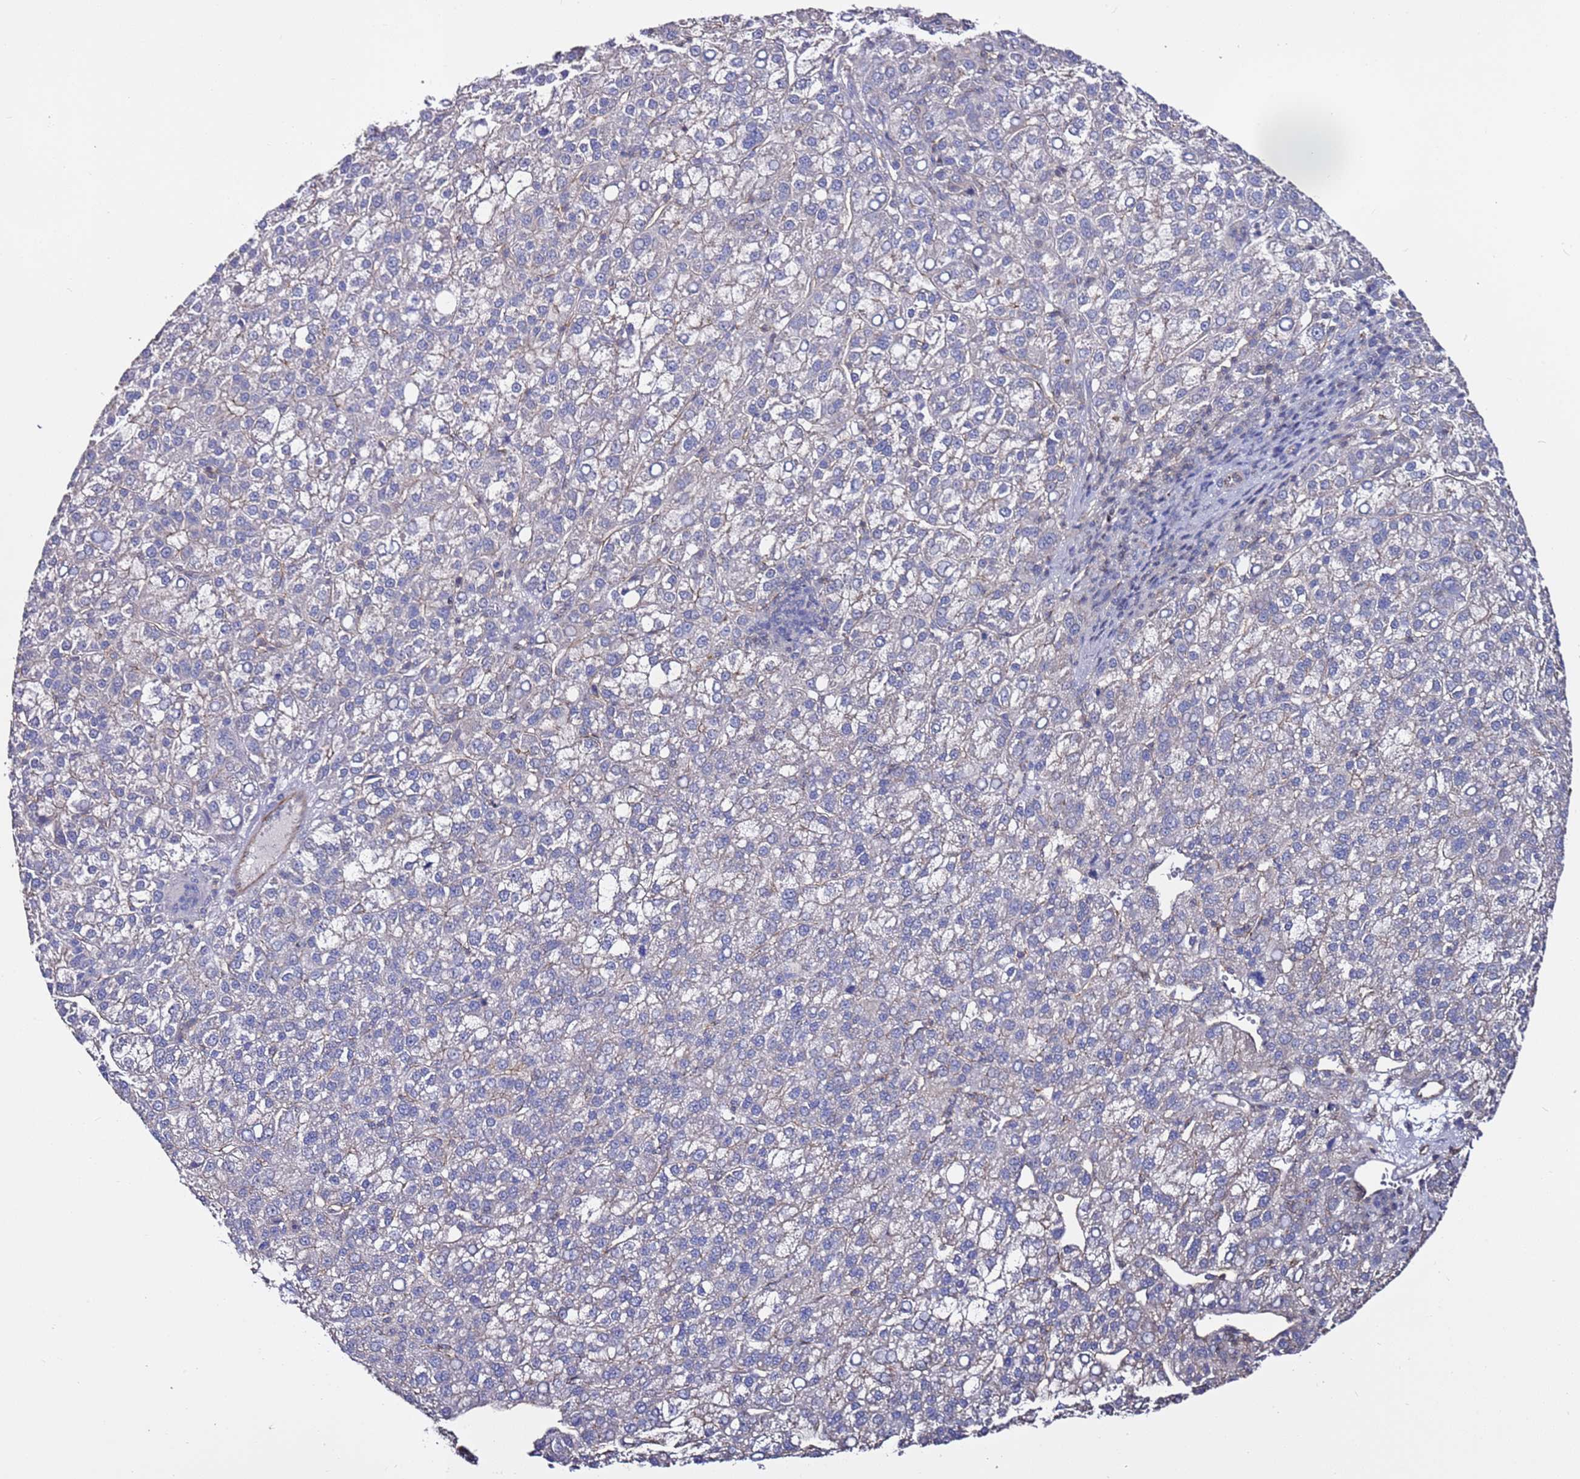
{"staining": {"intensity": "negative", "quantity": "none", "location": "none"}, "tissue": "liver cancer", "cell_type": "Tumor cells", "image_type": "cancer", "snomed": [{"axis": "morphology", "description": "Carcinoma, Hepatocellular, NOS"}, {"axis": "topography", "description": "Liver"}], "caption": "A high-resolution image shows IHC staining of liver hepatocellular carcinoma, which demonstrates no significant positivity in tumor cells.", "gene": "TENM3", "patient": {"sex": "female", "age": 58}}